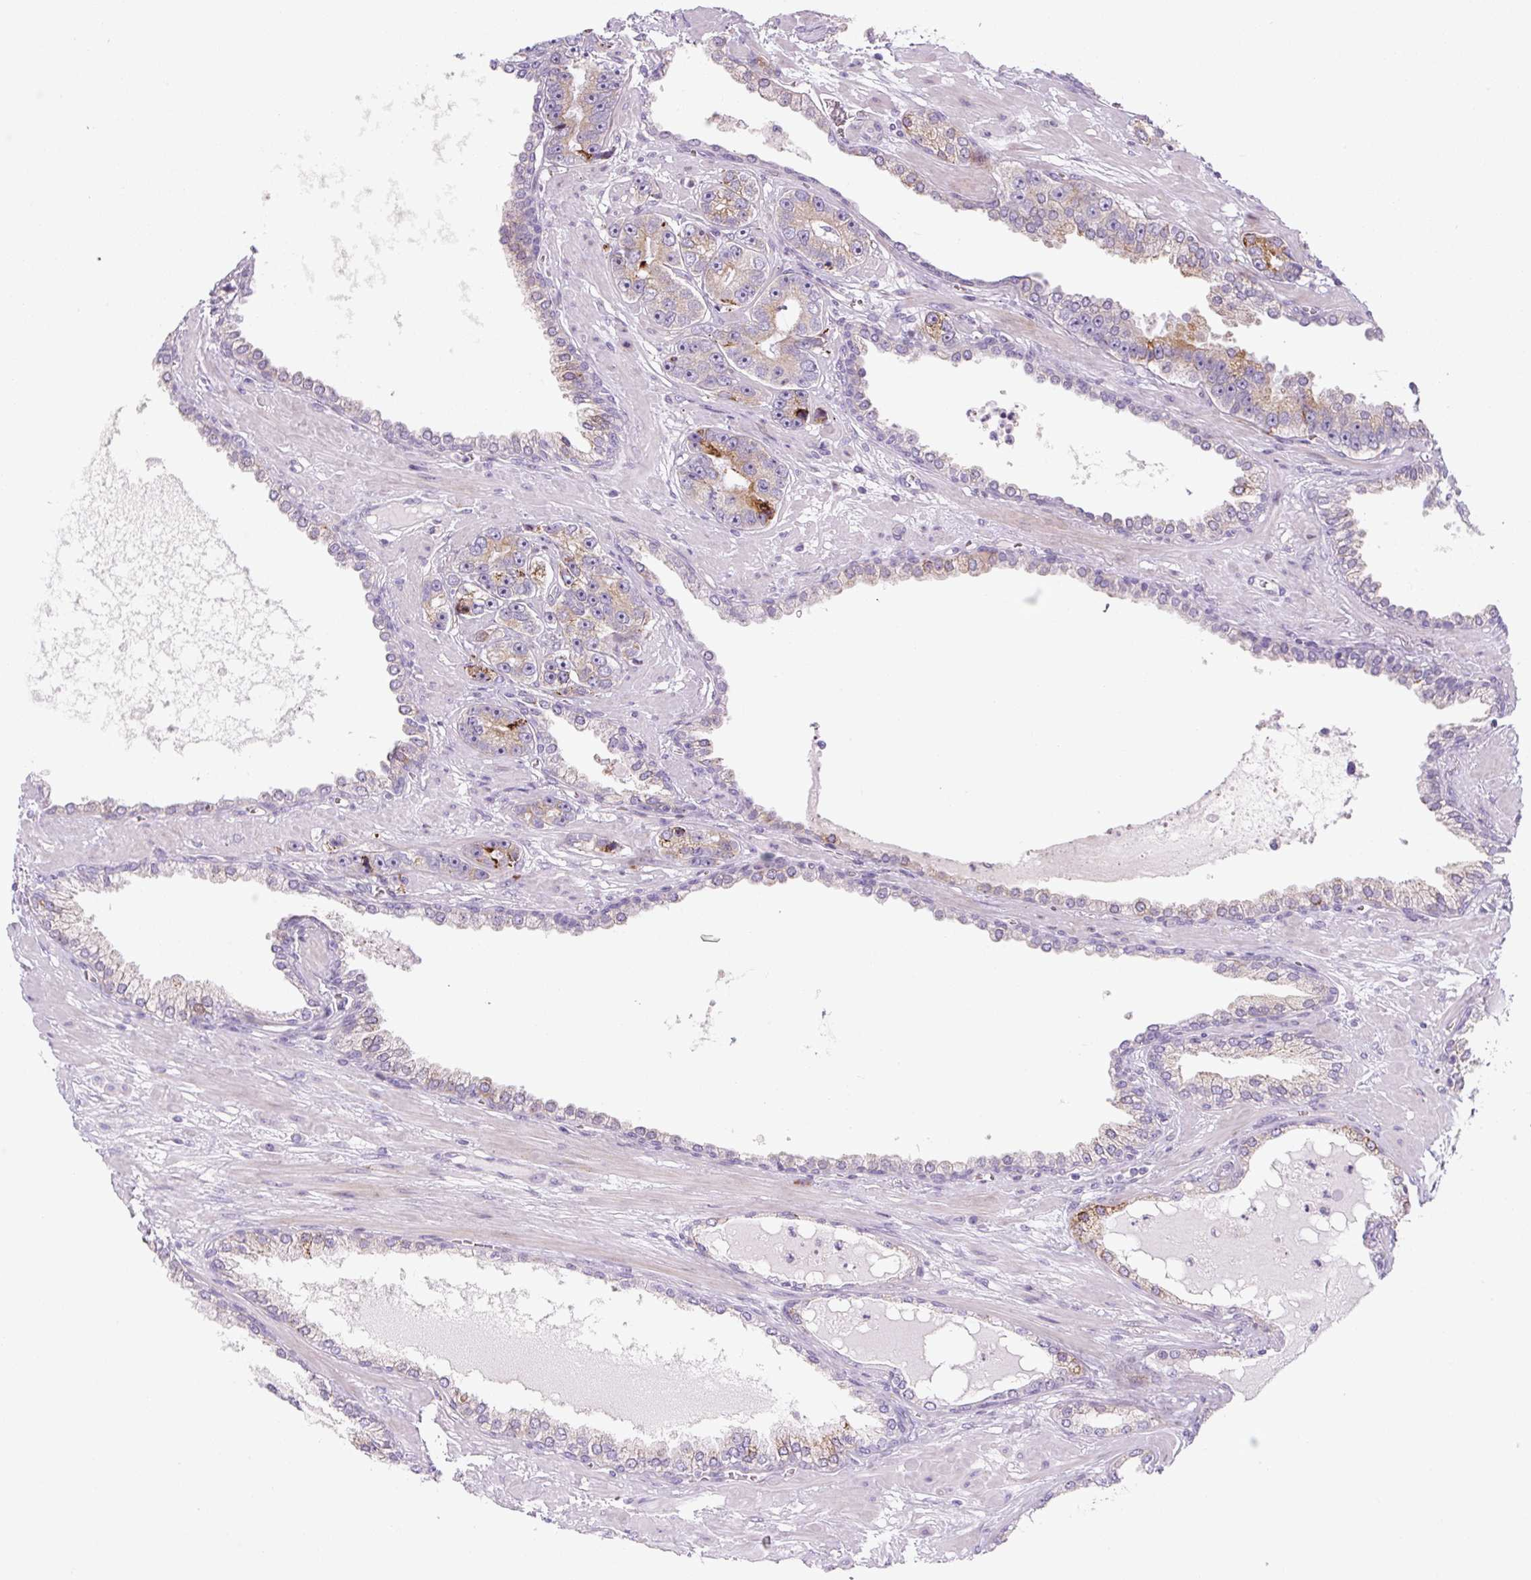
{"staining": {"intensity": "moderate", "quantity": "<25%", "location": "cytoplasmic/membranous"}, "tissue": "prostate cancer", "cell_type": "Tumor cells", "image_type": "cancer", "snomed": [{"axis": "morphology", "description": "Adenocarcinoma, High grade"}, {"axis": "topography", "description": "Prostate"}], "caption": "IHC micrograph of neoplastic tissue: human adenocarcinoma (high-grade) (prostate) stained using immunohistochemistry exhibits low levels of moderate protein expression localized specifically in the cytoplasmic/membranous of tumor cells, appearing as a cytoplasmic/membranous brown color.", "gene": "DISP3", "patient": {"sex": "male", "age": 71}}